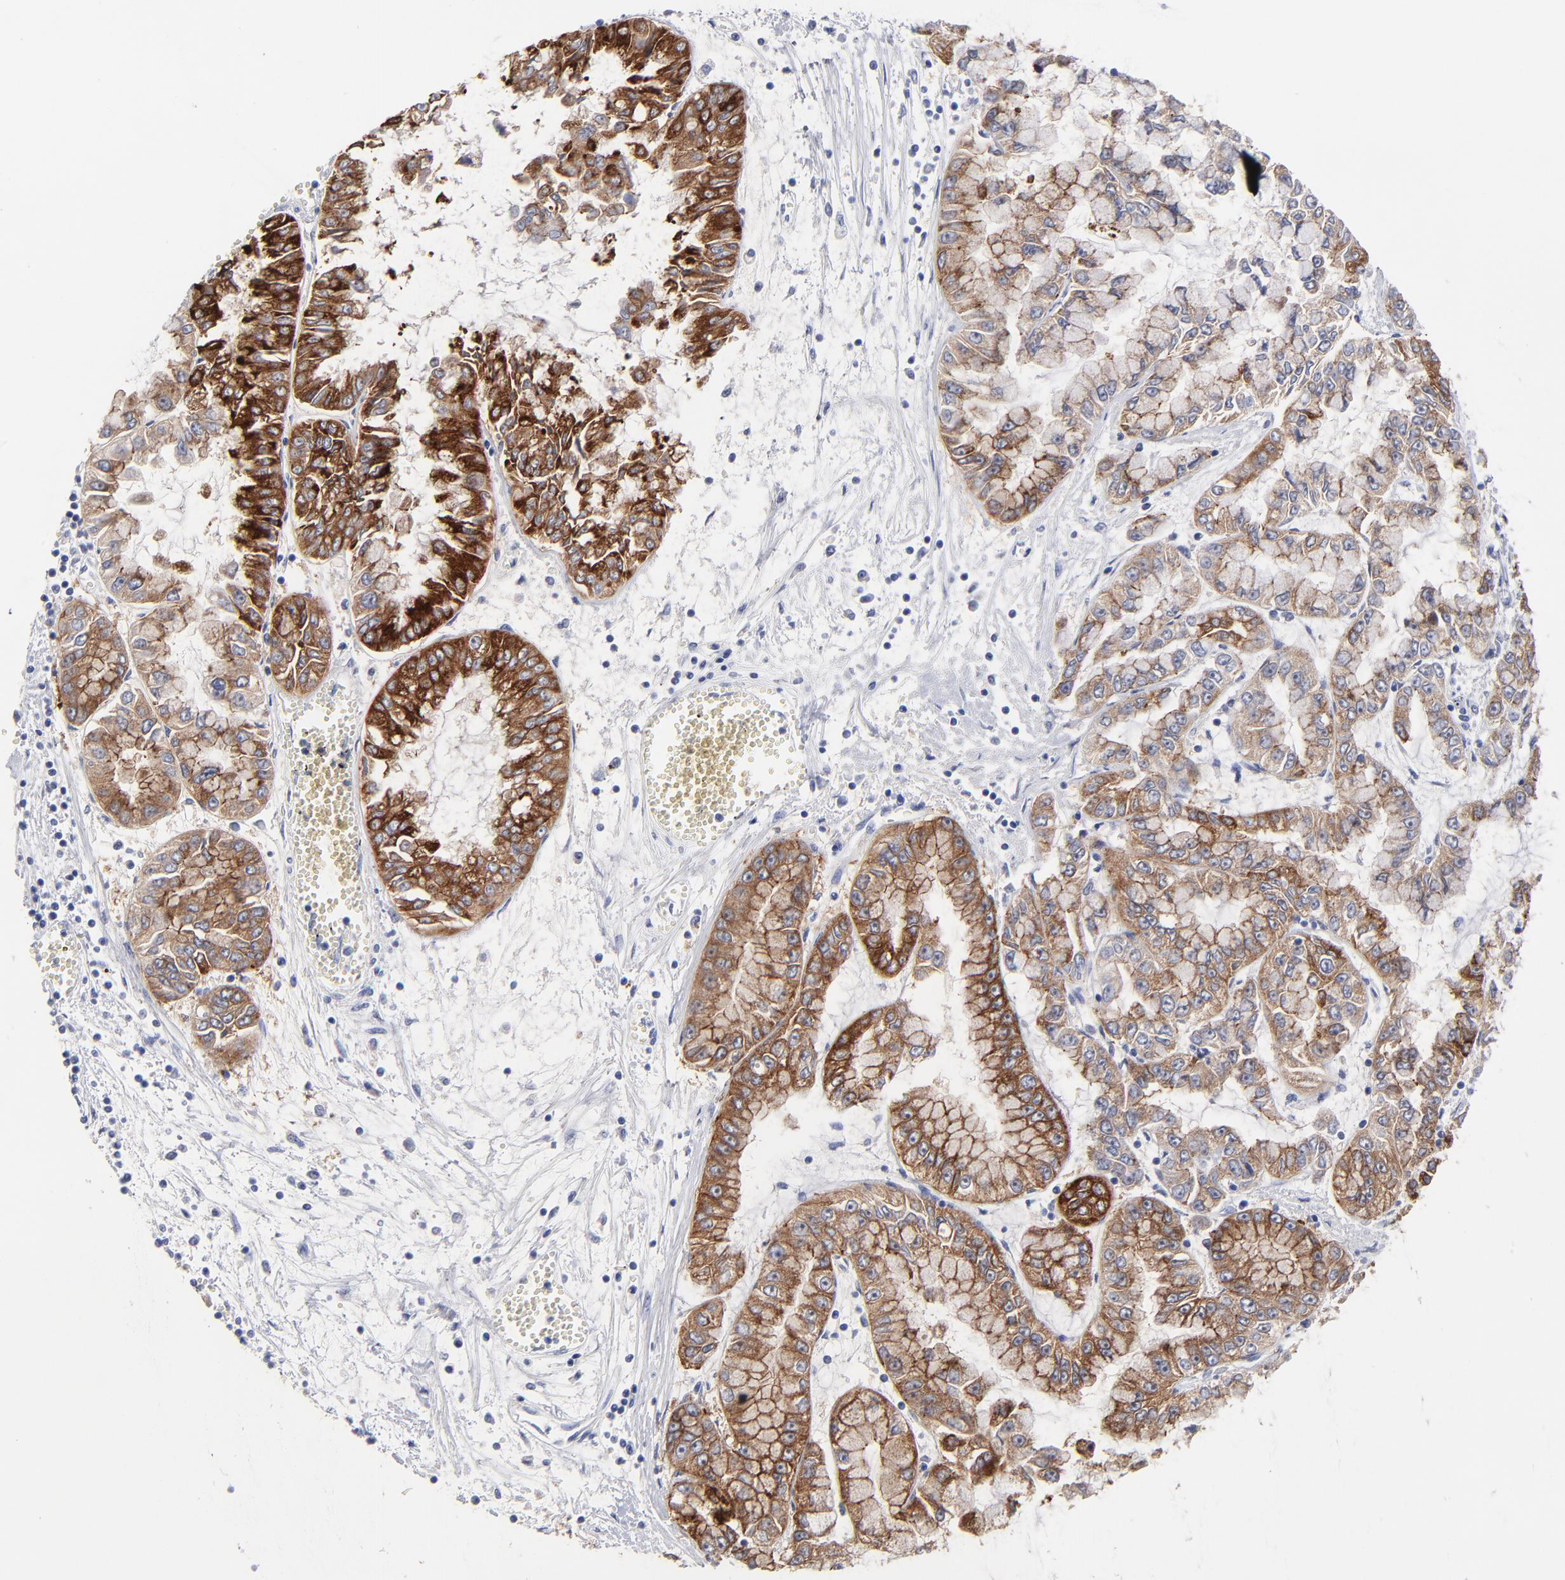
{"staining": {"intensity": "moderate", "quantity": "<25%", "location": "cytoplasmic/membranous"}, "tissue": "liver cancer", "cell_type": "Tumor cells", "image_type": "cancer", "snomed": [{"axis": "morphology", "description": "Cholangiocarcinoma"}, {"axis": "topography", "description": "Liver"}], "caption": "This is an image of immunohistochemistry staining of liver cancer, which shows moderate staining in the cytoplasmic/membranous of tumor cells.", "gene": "CXADR", "patient": {"sex": "female", "age": 79}}